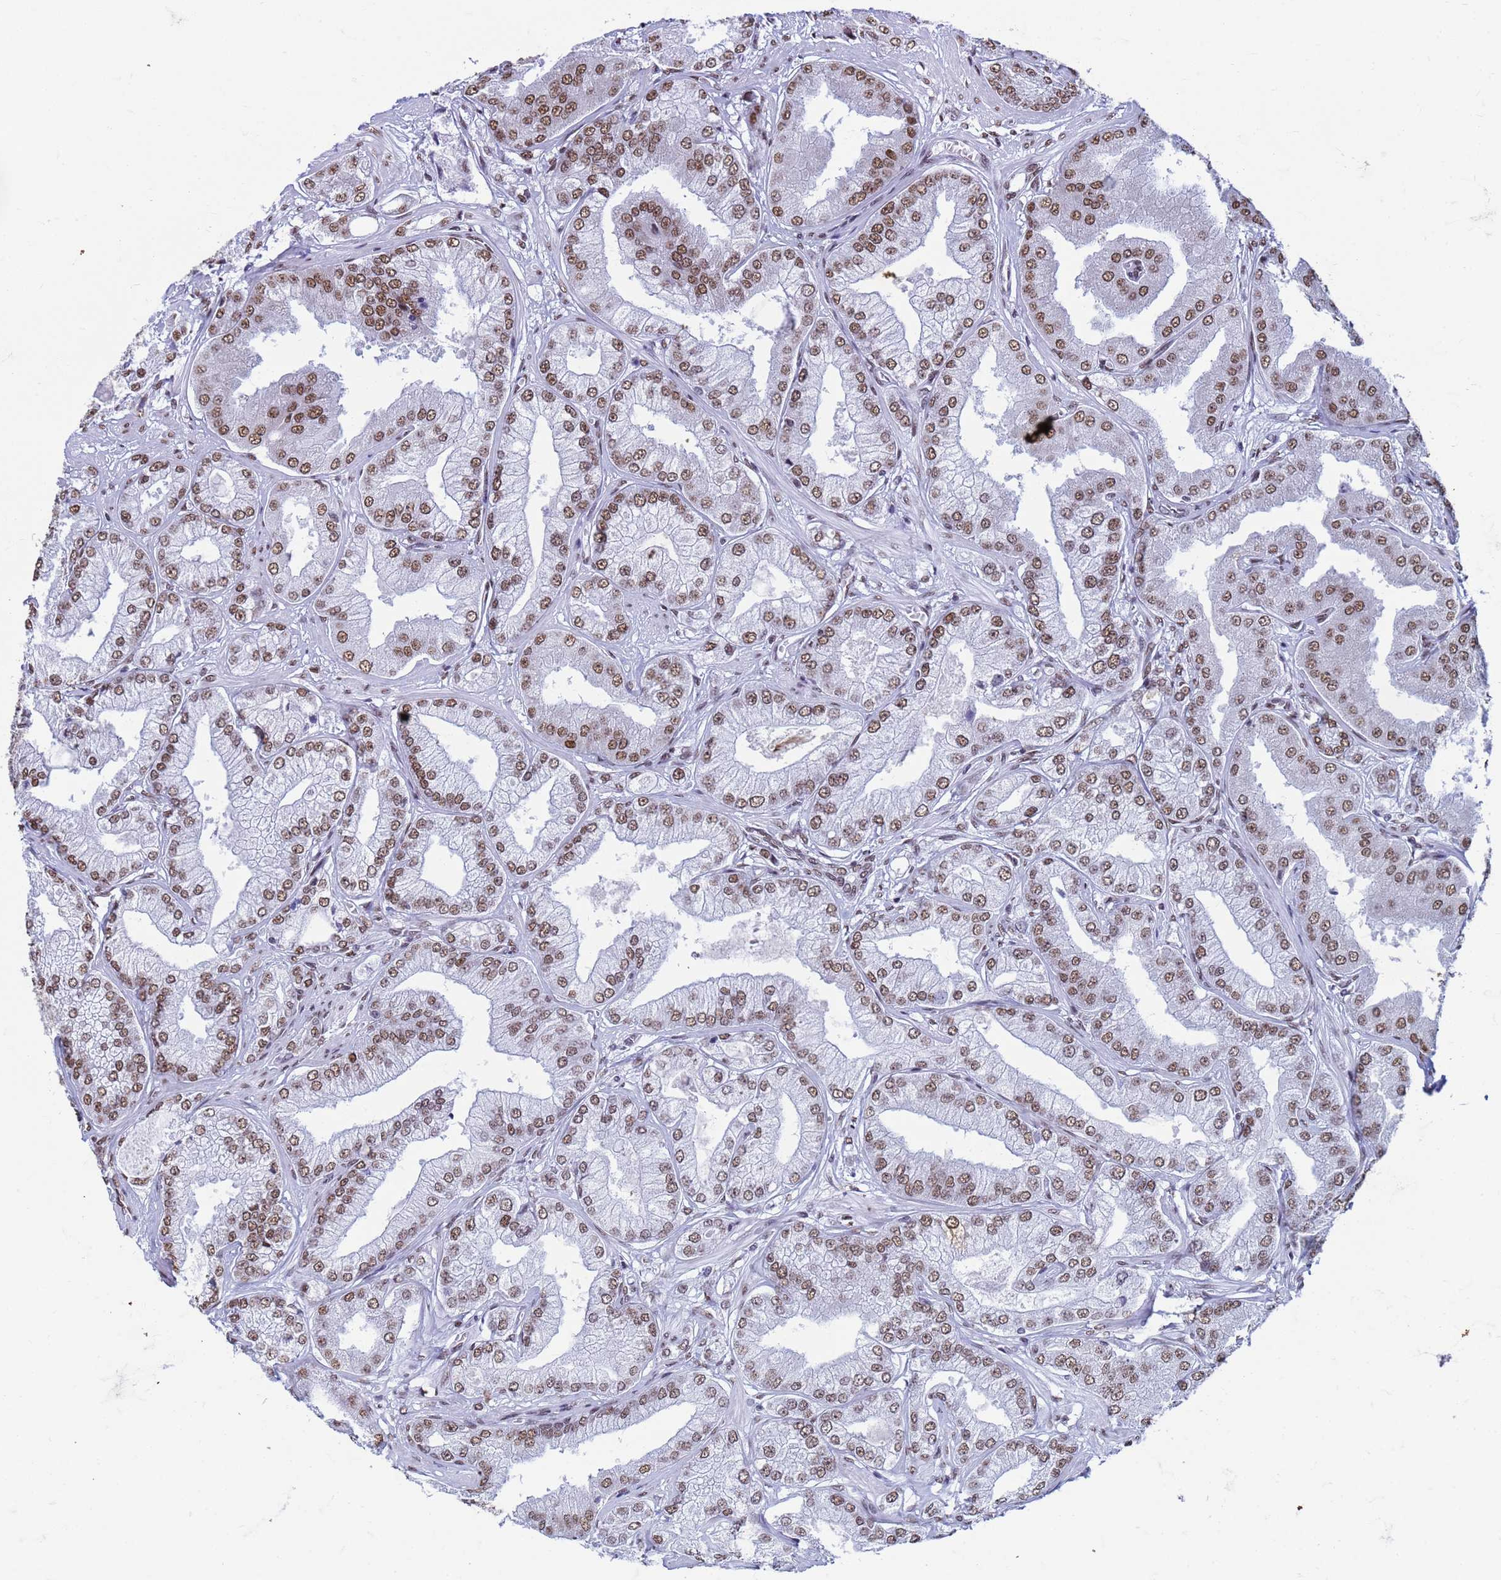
{"staining": {"intensity": "moderate", "quantity": ">75%", "location": "nuclear"}, "tissue": "prostate cancer", "cell_type": "Tumor cells", "image_type": "cancer", "snomed": [{"axis": "morphology", "description": "Adenocarcinoma, Low grade"}, {"axis": "topography", "description": "Prostate"}], "caption": "Protein staining reveals moderate nuclear expression in about >75% of tumor cells in low-grade adenocarcinoma (prostate).", "gene": "FAM170B", "patient": {"sex": "male", "age": 55}}